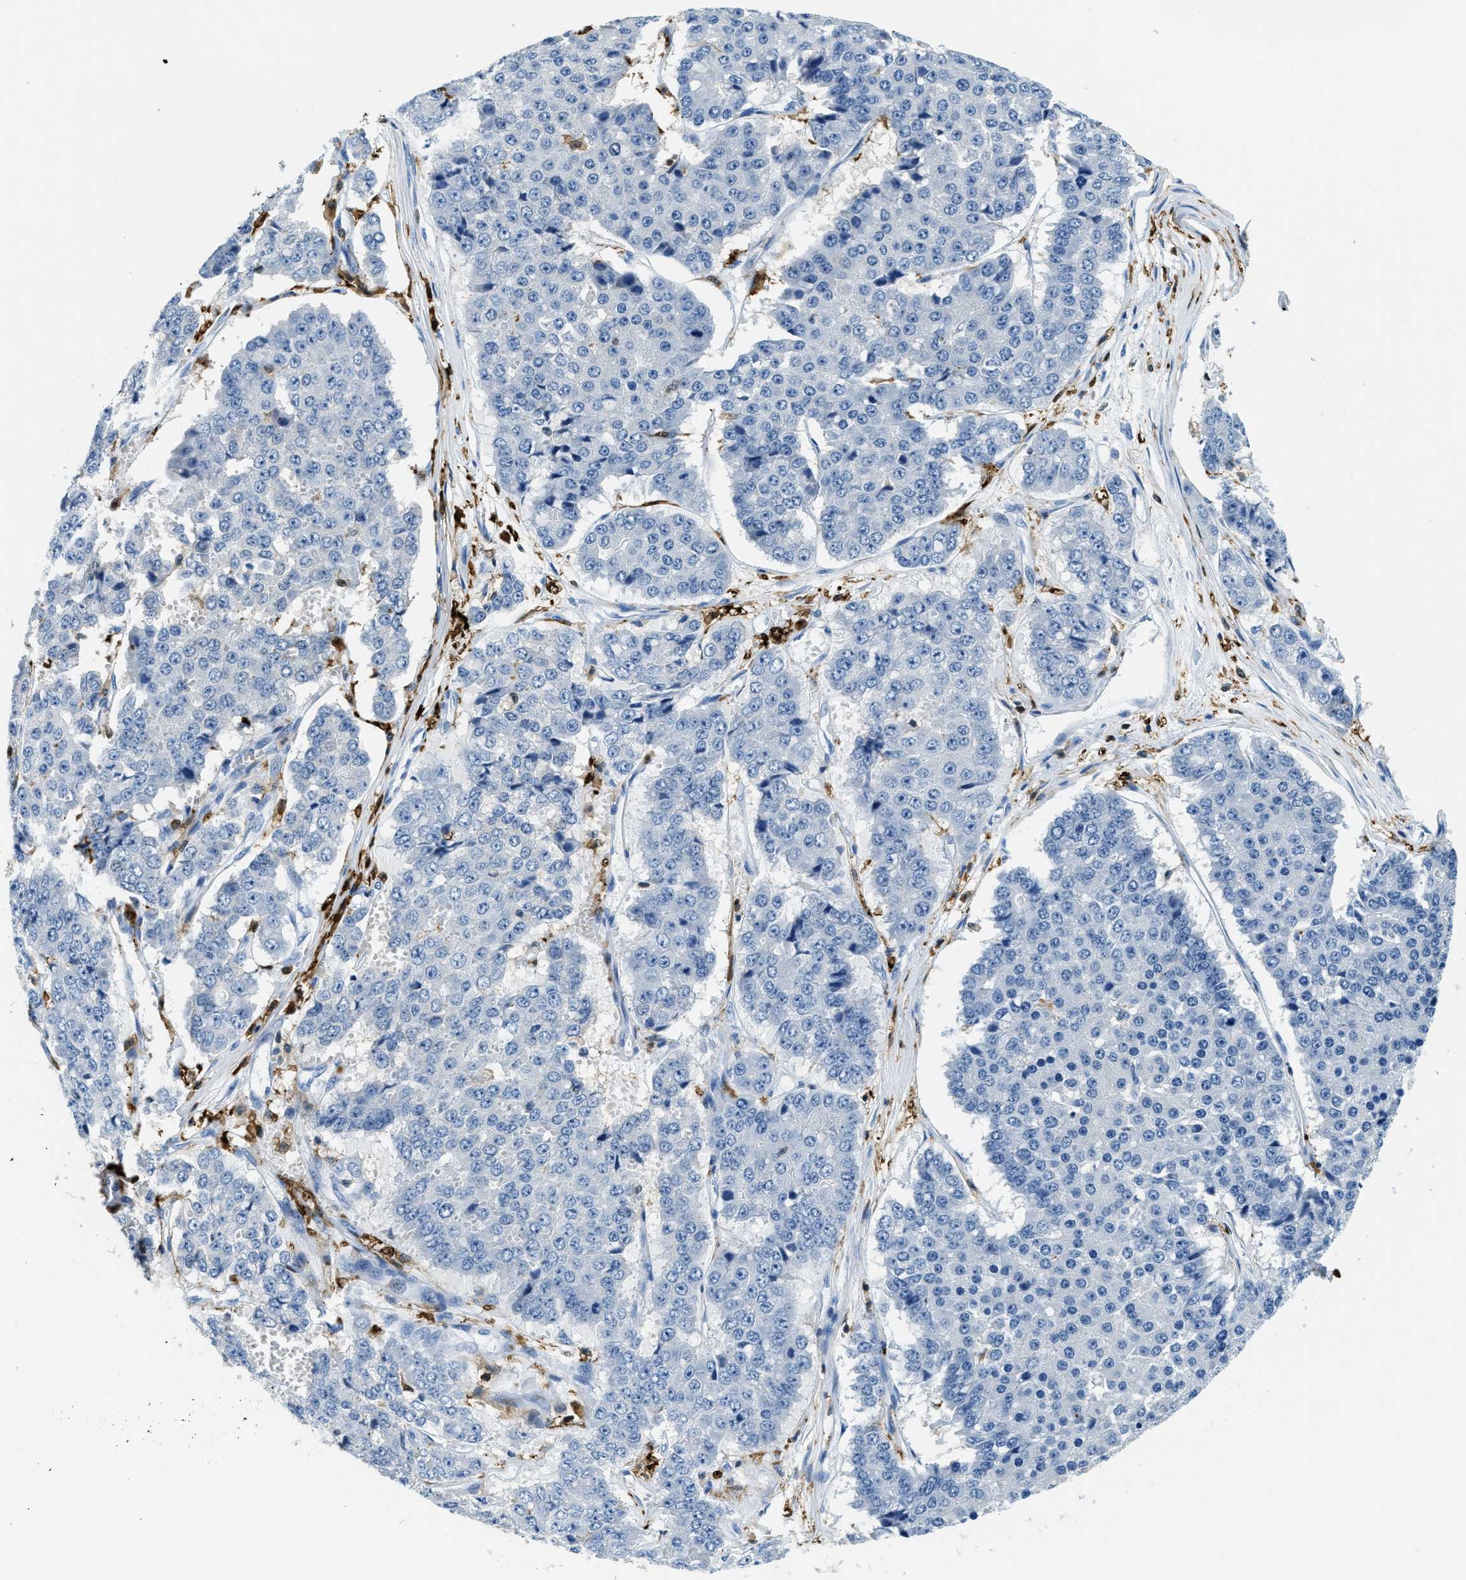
{"staining": {"intensity": "negative", "quantity": "none", "location": "none"}, "tissue": "pancreatic cancer", "cell_type": "Tumor cells", "image_type": "cancer", "snomed": [{"axis": "morphology", "description": "Adenocarcinoma, NOS"}, {"axis": "topography", "description": "Pancreas"}], "caption": "The immunohistochemistry micrograph has no significant positivity in tumor cells of pancreatic adenocarcinoma tissue.", "gene": "CAPG", "patient": {"sex": "male", "age": 50}}